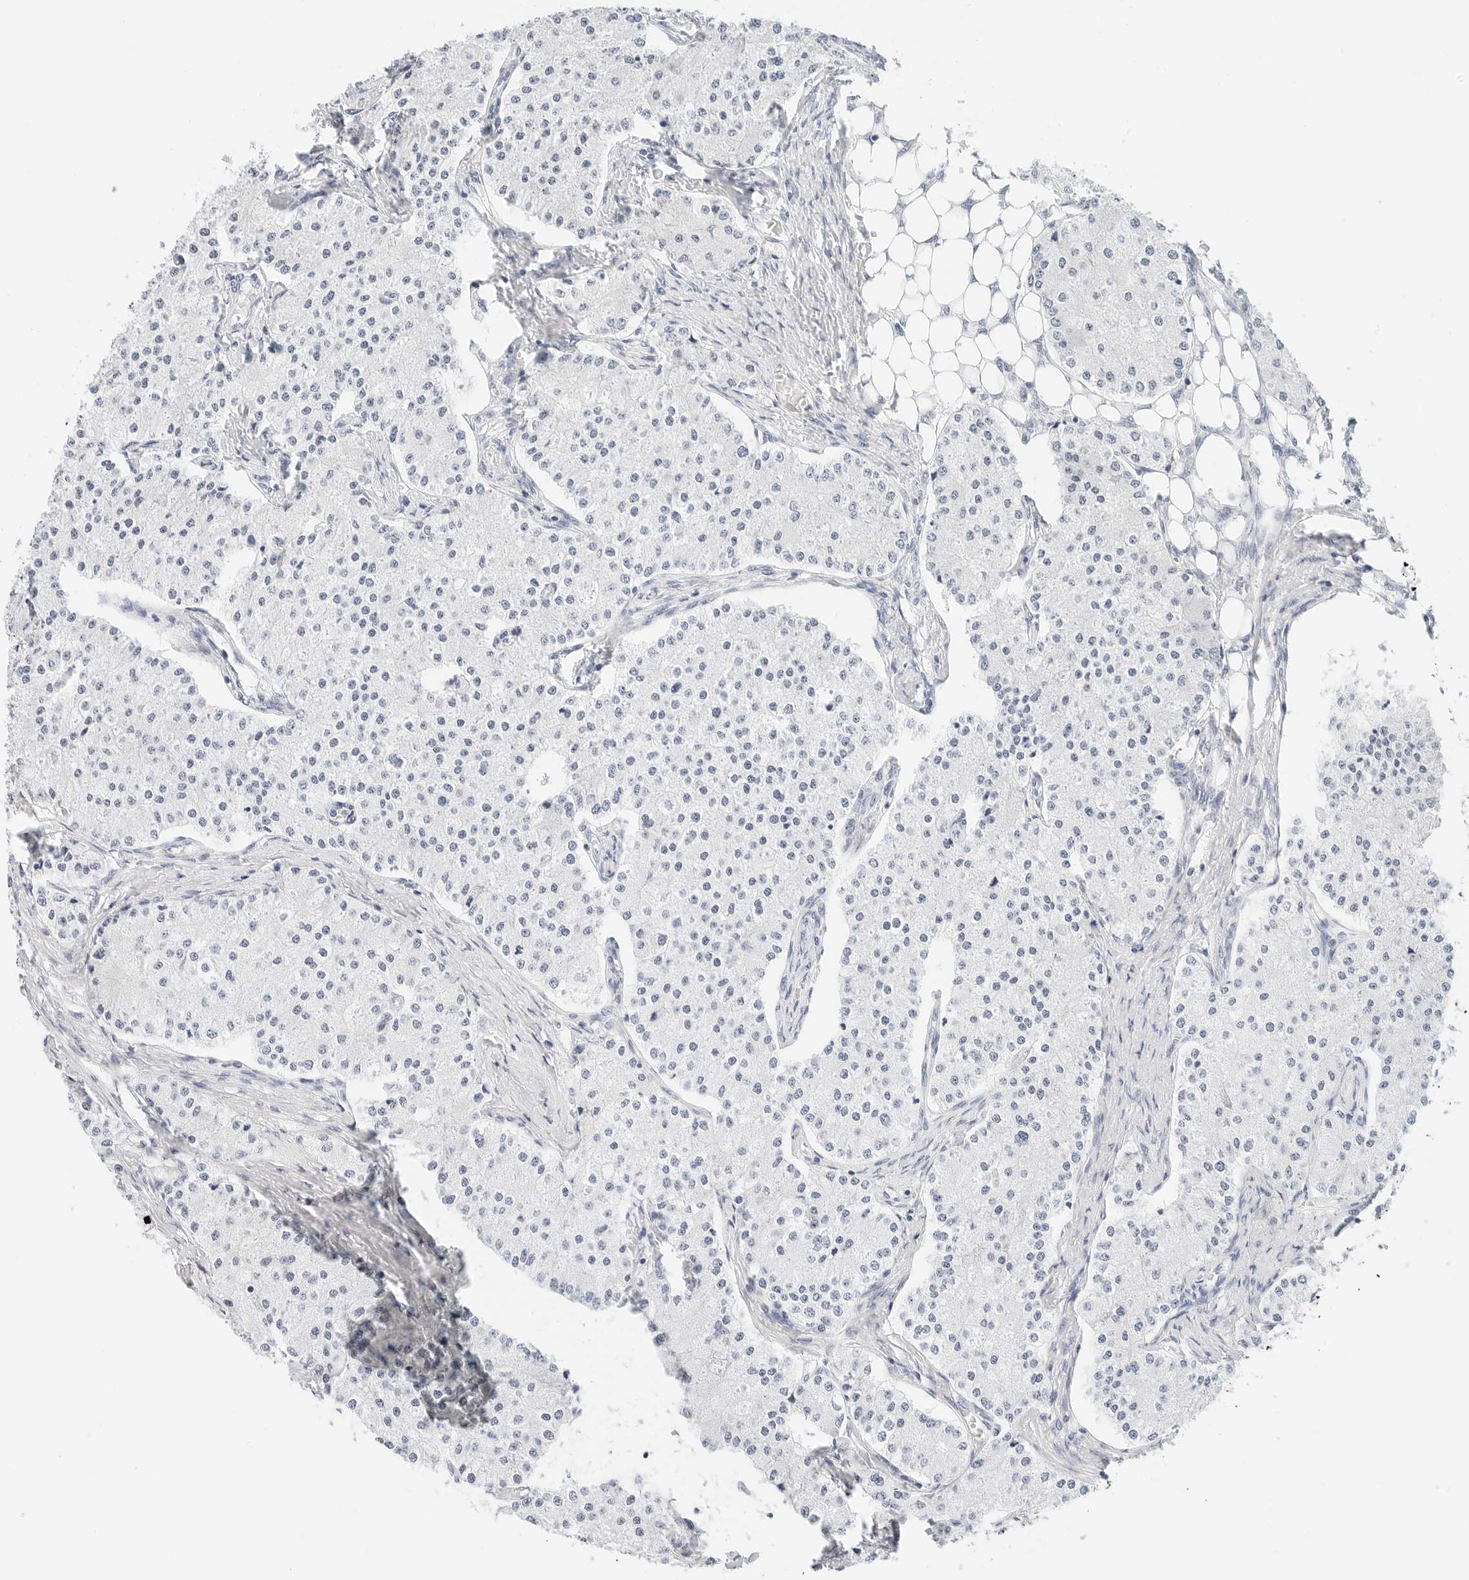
{"staining": {"intensity": "negative", "quantity": "none", "location": "none"}, "tissue": "carcinoid", "cell_type": "Tumor cells", "image_type": "cancer", "snomed": [{"axis": "morphology", "description": "Carcinoid, malignant, NOS"}, {"axis": "topography", "description": "Colon"}], "caption": "Malignant carcinoid stained for a protein using immunohistochemistry (IHC) exhibits no staining tumor cells.", "gene": "CD22", "patient": {"sex": "female", "age": 52}}